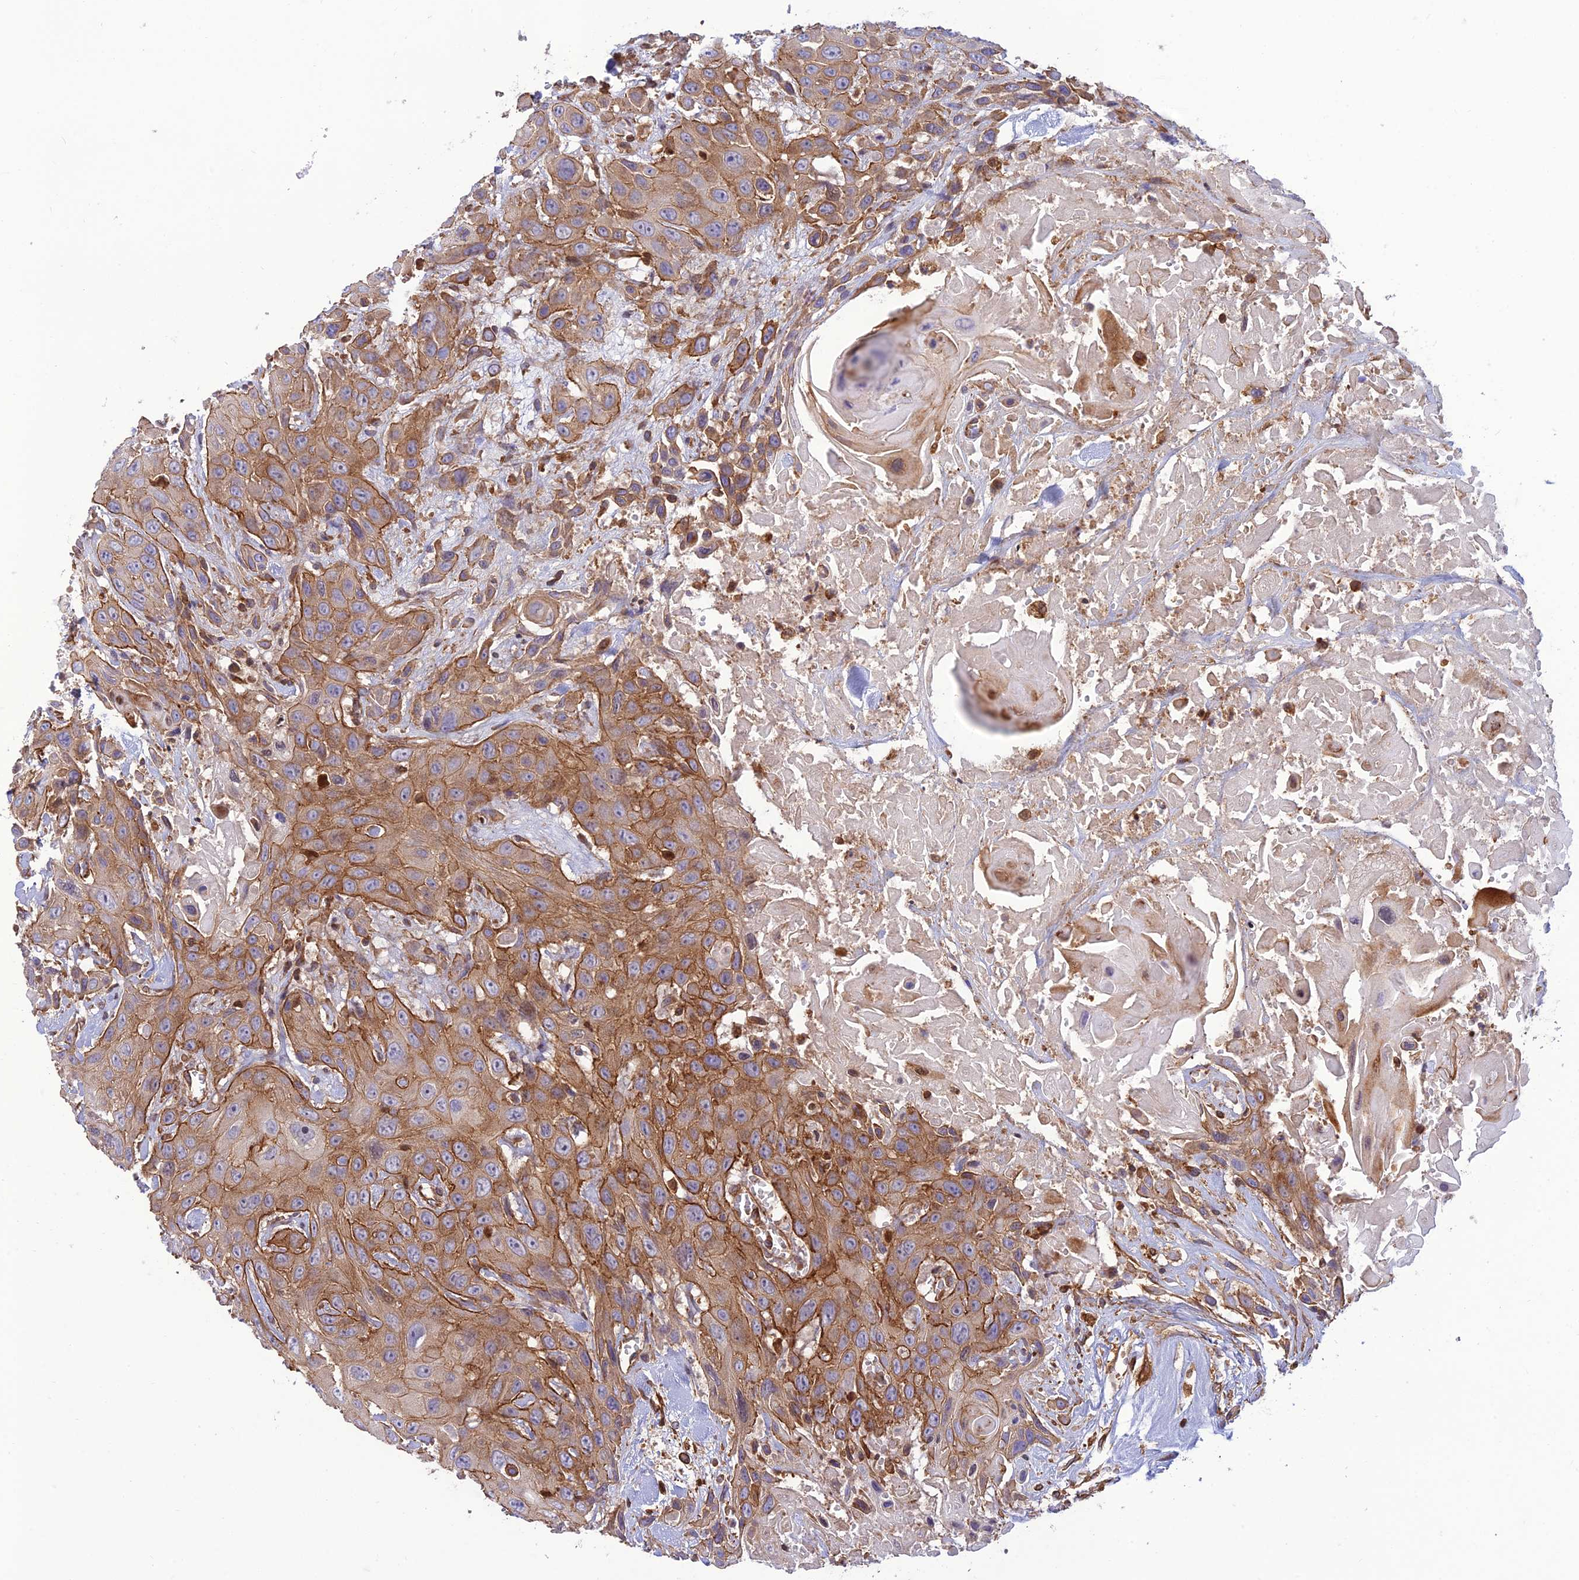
{"staining": {"intensity": "moderate", "quantity": ">75%", "location": "cytoplasmic/membranous"}, "tissue": "head and neck cancer", "cell_type": "Tumor cells", "image_type": "cancer", "snomed": [{"axis": "morphology", "description": "Squamous cell carcinoma, NOS"}, {"axis": "topography", "description": "Head-Neck"}], "caption": "Immunohistochemistry of squamous cell carcinoma (head and neck) displays medium levels of moderate cytoplasmic/membranous expression in approximately >75% of tumor cells.", "gene": "HPSE2", "patient": {"sex": "male", "age": 81}}